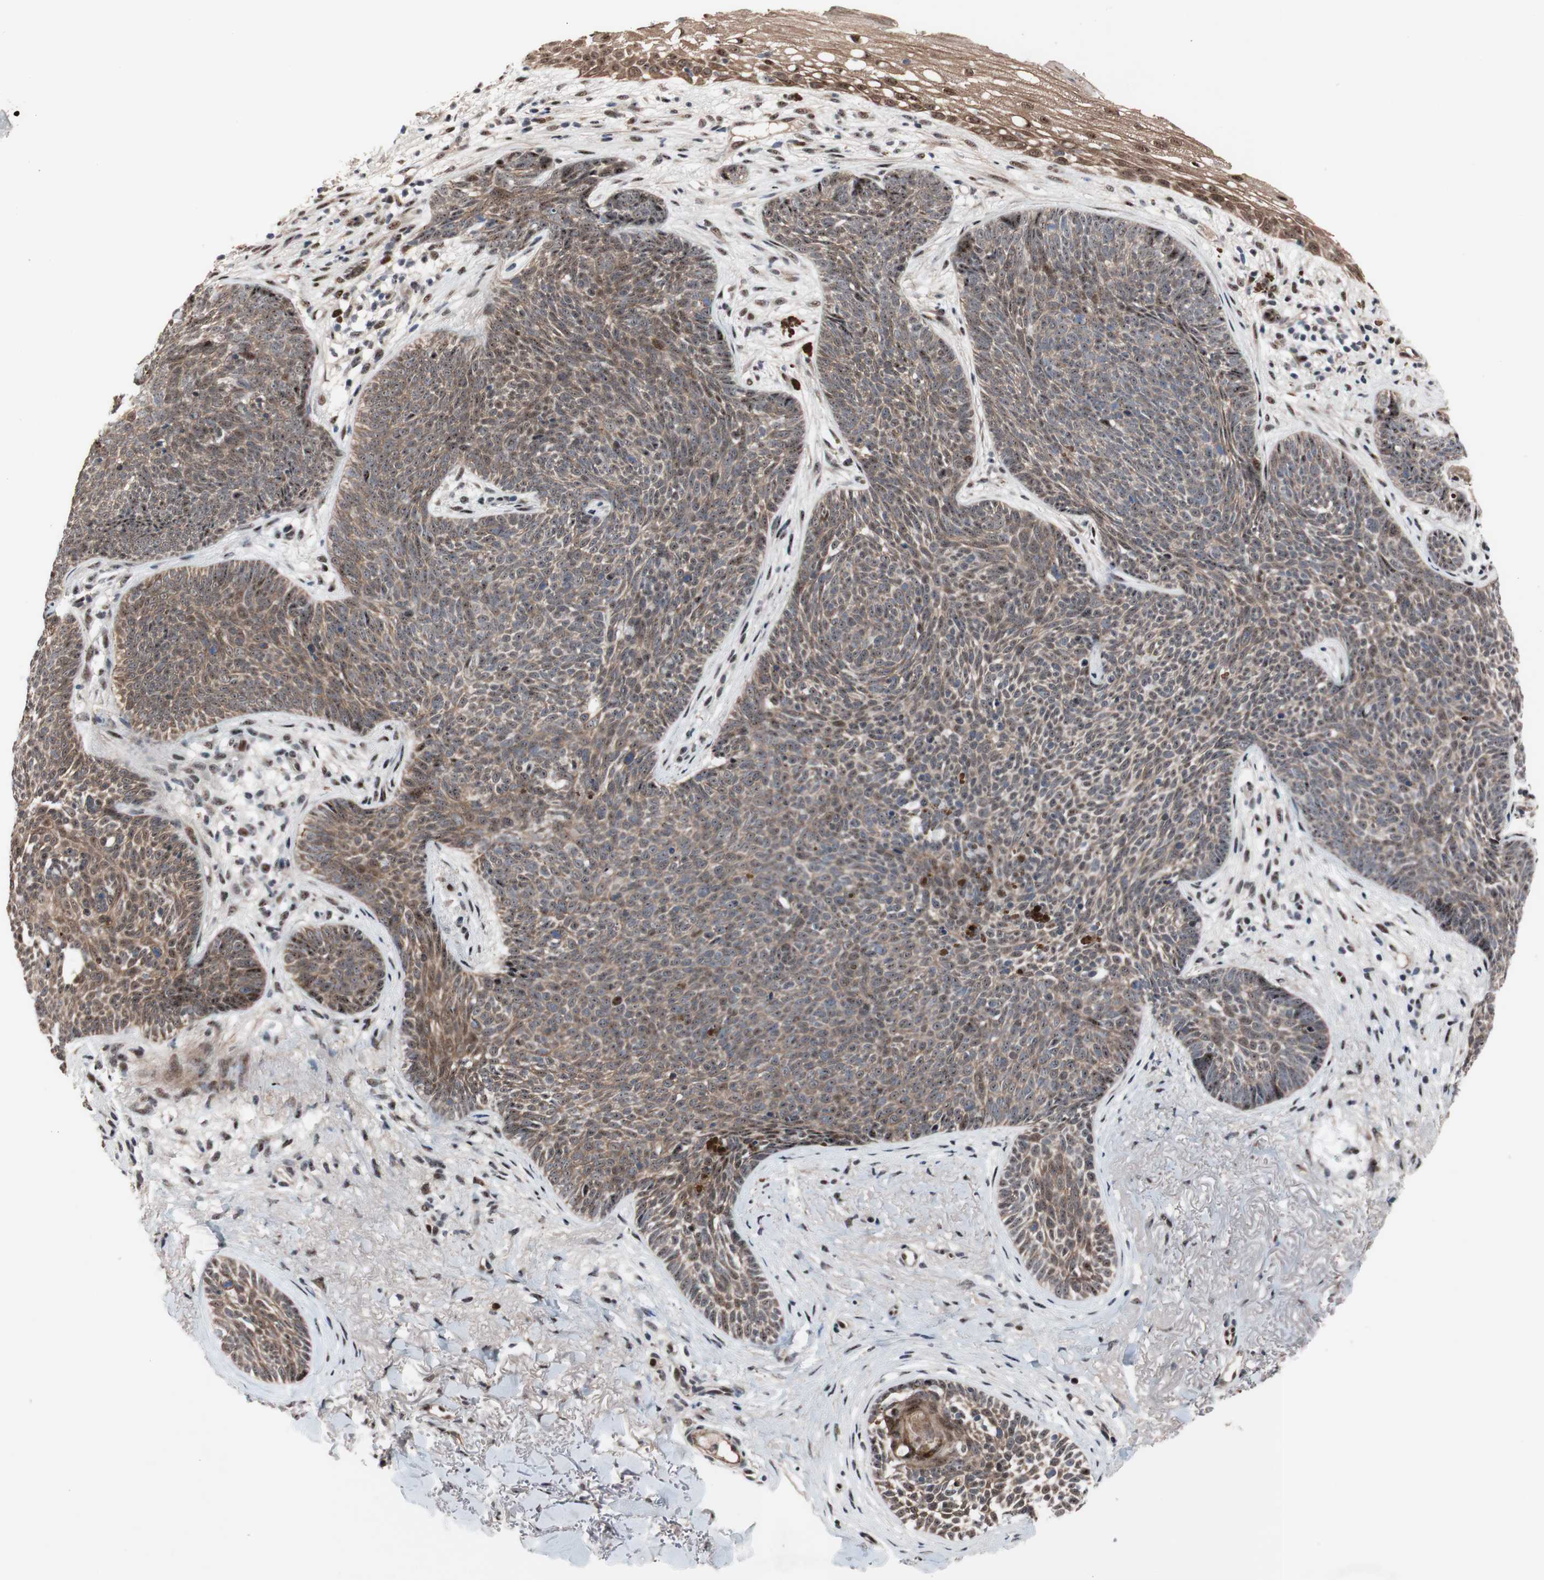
{"staining": {"intensity": "weak", "quantity": ">75%", "location": "cytoplasmic/membranous,nuclear"}, "tissue": "skin cancer", "cell_type": "Tumor cells", "image_type": "cancer", "snomed": [{"axis": "morphology", "description": "Basal cell carcinoma"}, {"axis": "topography", "description": "Skin"}], "caption": "A micrograph of human skin cancer (basal cell carcinoma) stained for a protein shows weak cytoplasmic/membranous and nuclear brown staining in tumor cells. Ihc stains the protein in brown and the nuclei are stained blue.", "gene": "SOX7", "patient": {"sex": "female", "age": 70}}